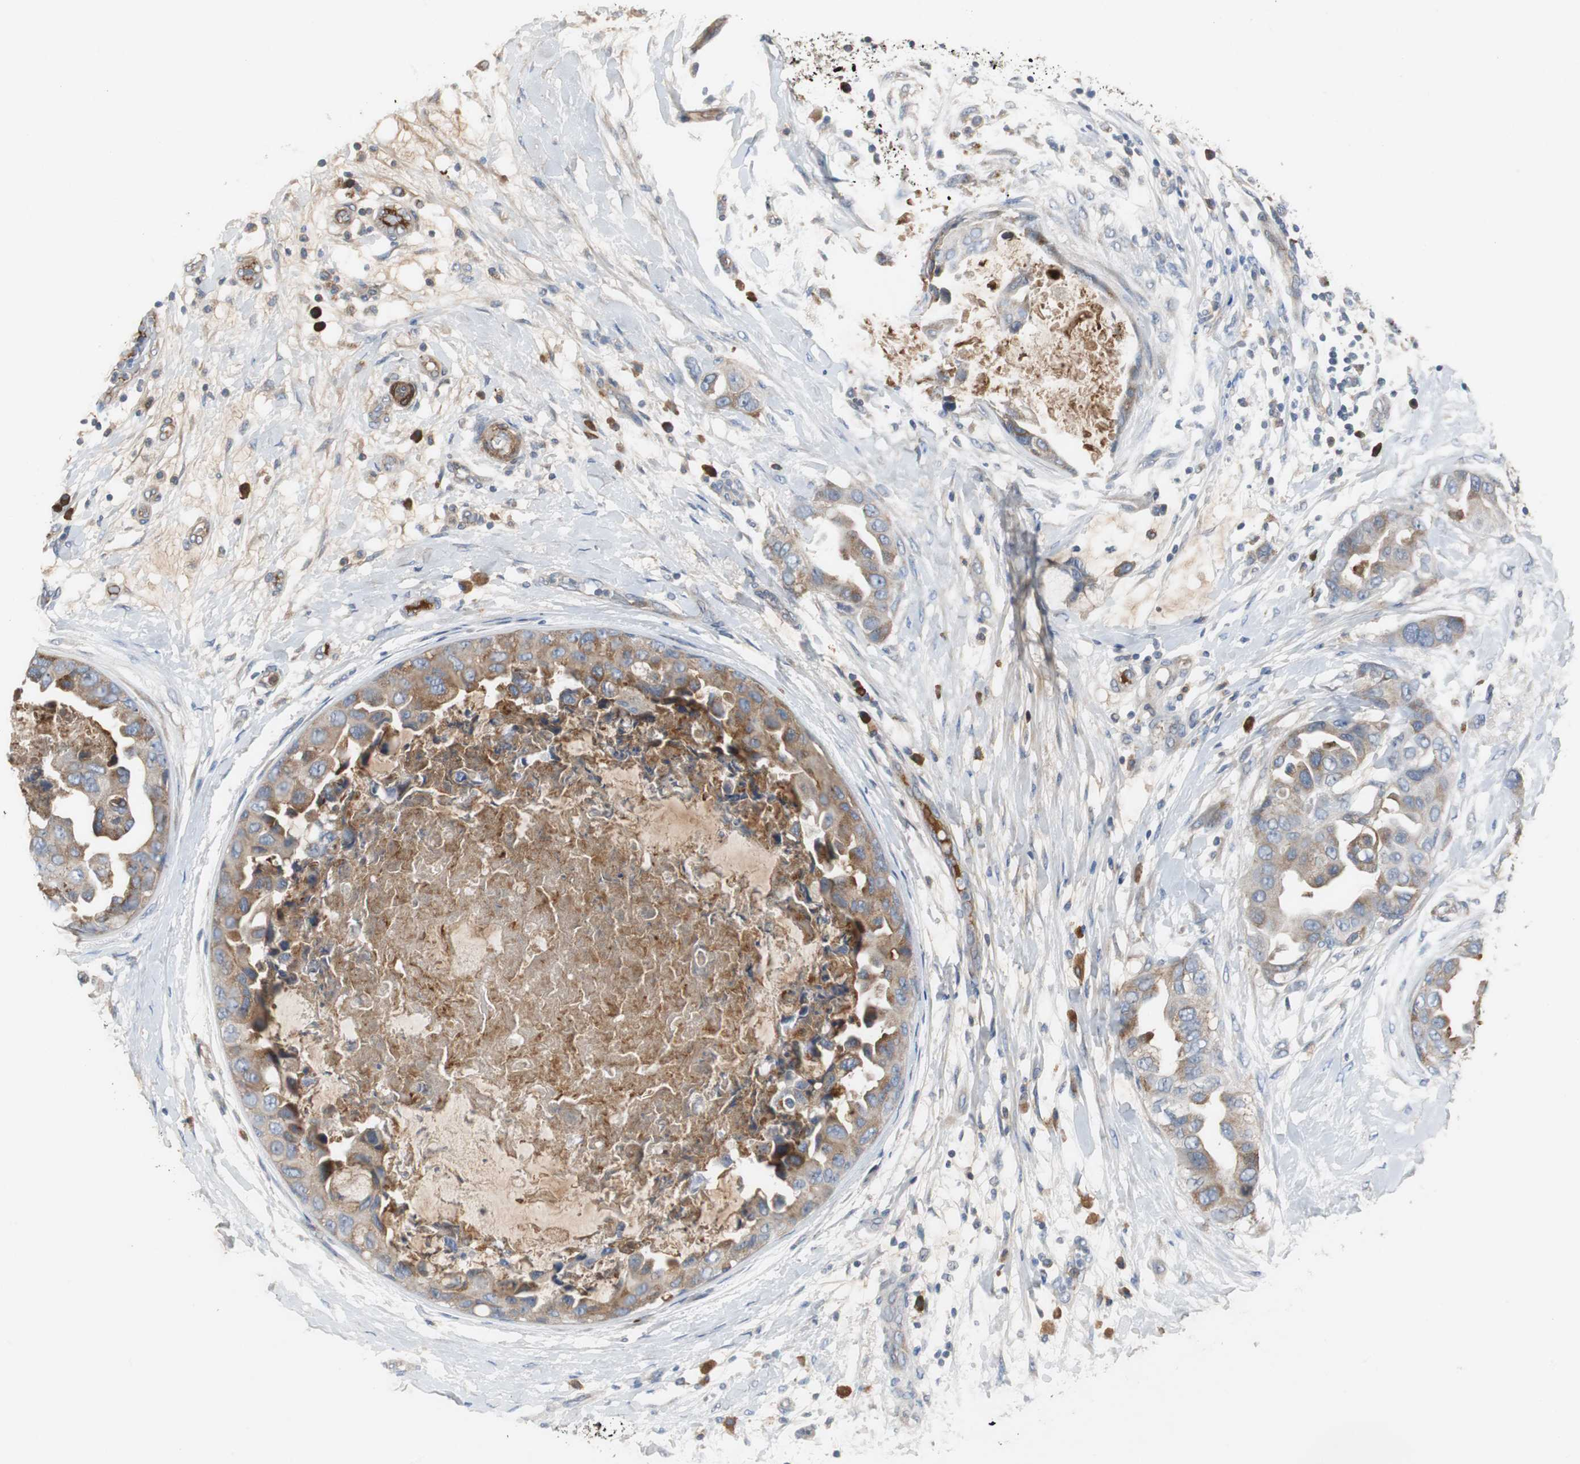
{"staining": {"intensity": "weak", "quantity": "25%-75%", "location": "cytoplasmic/membranous"}, "tissue": "breast cancer", "cell_type": "Tumor cells", "image_type": "cancer", "snomed": [{"axis": "morphology", "description": "Duct carcinoma"}, {"axis": "topography", "description": "Breast"}], "caption": "Immunohistochemical staining of human breast invasive ductal carcinoma shows low levels of weak cytoplasmic/membranous positivity in approximately 25%-75% of tumor cells.", "gene": "SORT1", "patient": {"sex": "female", "age": 40}}